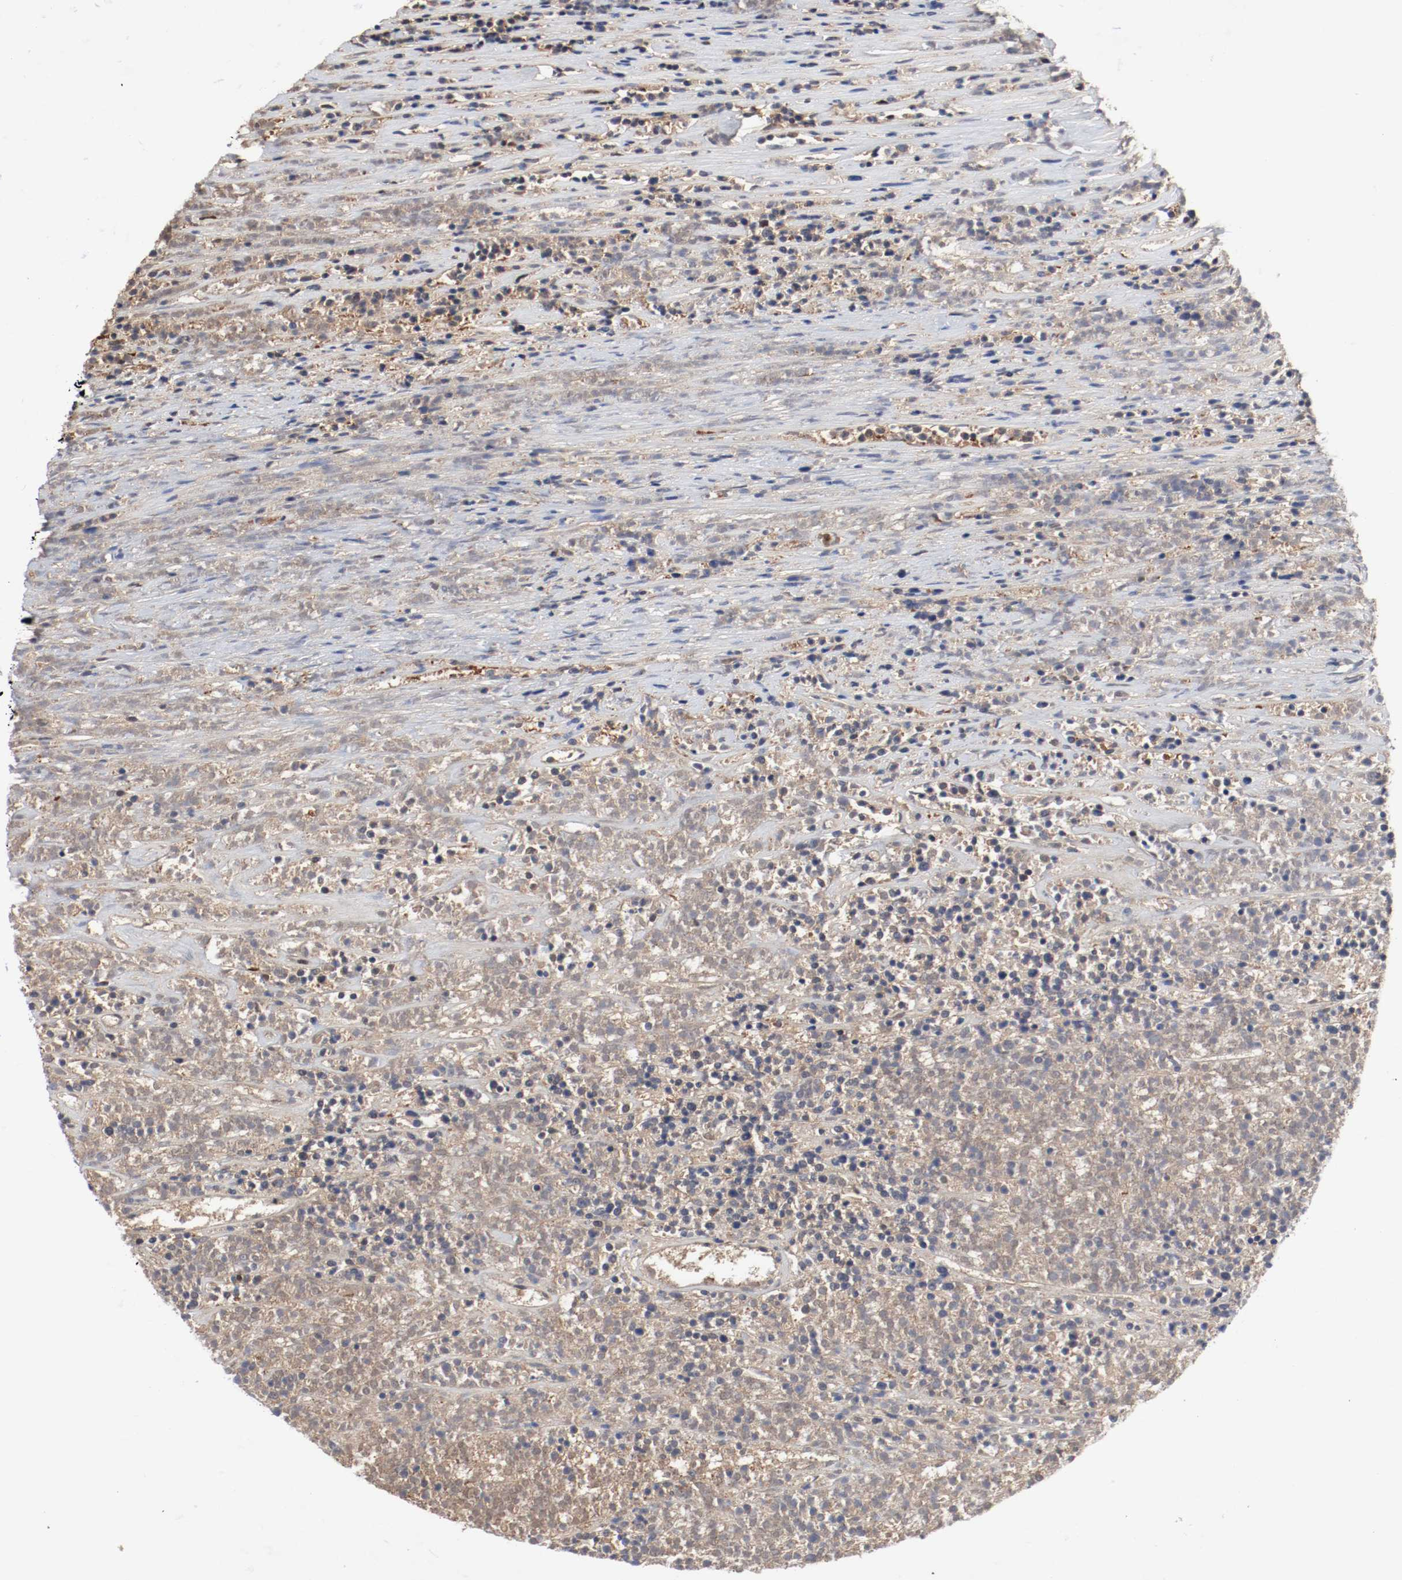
{"staining": {"intensity": "weak", "quantity": ">75%", "location": "cytoplasmic/membranous"}, "tissue": "lymphoma", "cell_type": "Tumor cells", "image_type": "cancer", "snomed": [{"axis": "morphology", "description": "Malignant lymphoma, non-Hodgkin's type, High grade"}, {"axis": "topography", "description": "Lymph node"}], "caption": "A micrograph of human malignant lymphoma, non-Hodgkin's type (high-grade) stained for a protein displays weak cytoplasmic/membranous brown staining in tumor cells.", "gene": "AFG3L2", "patient": {"sex": "female", "age": 73}}